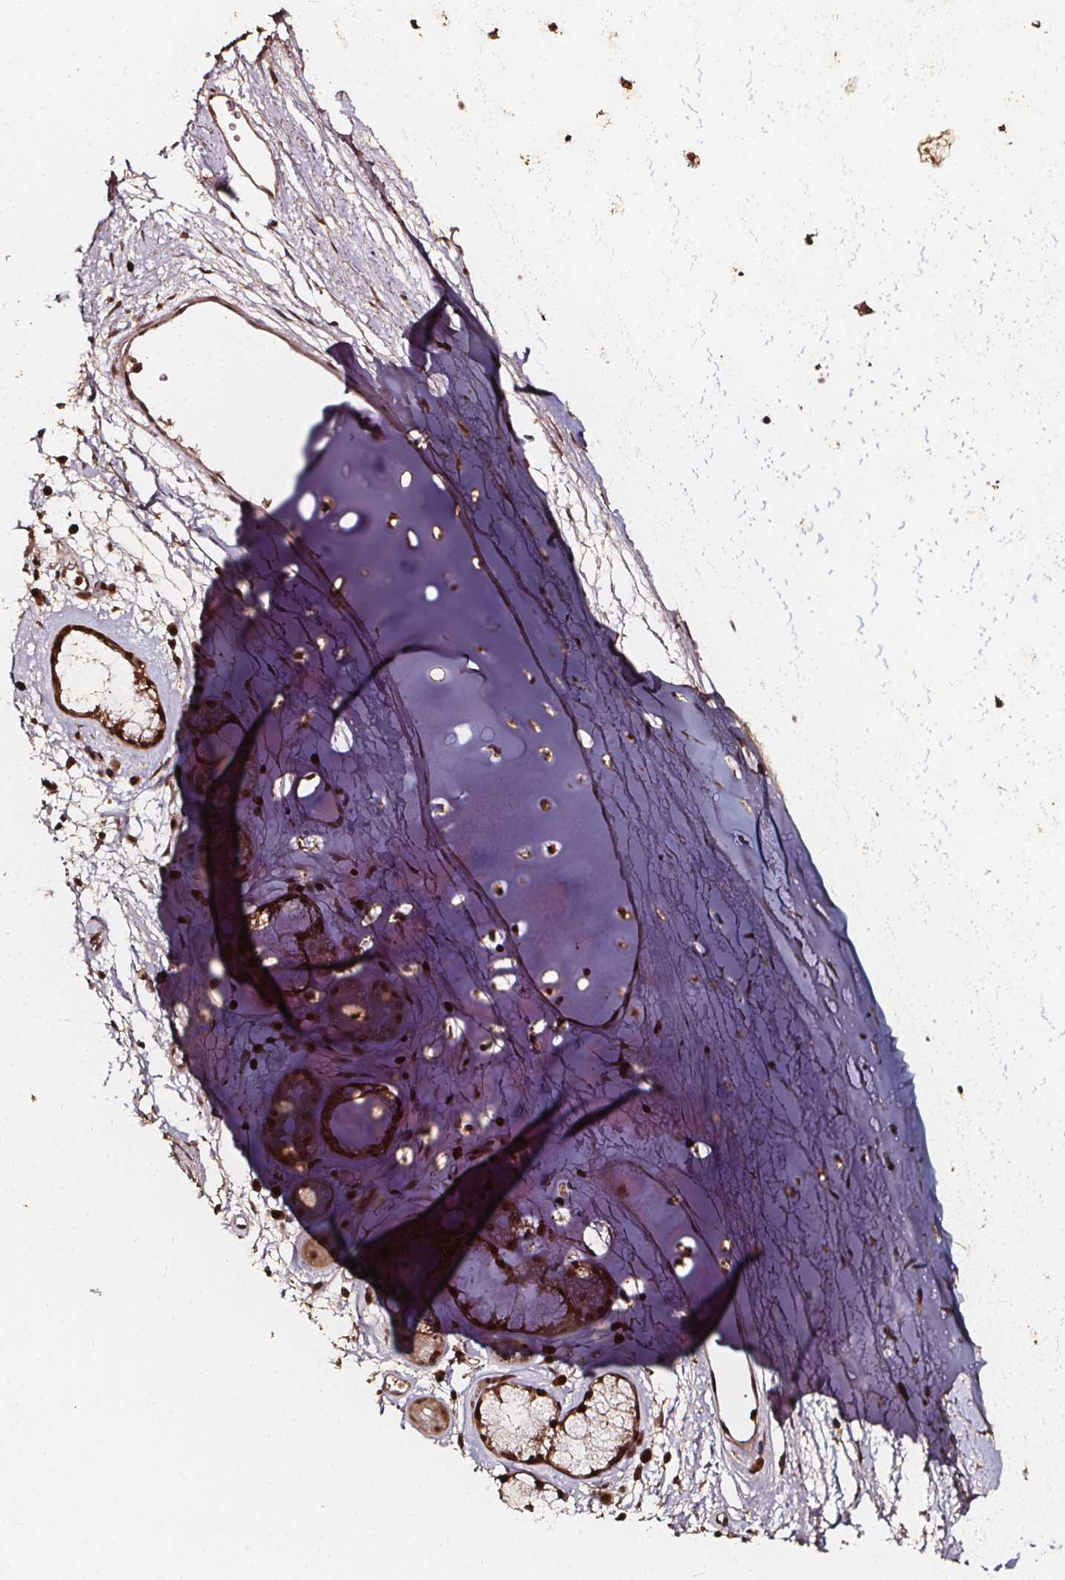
{"staining": {"intensity": "moderate", "quantity": ">75%", "location": "nuclear"}, "tissue": "adipose tissue", "cell_type": "Adipocytes", "image_type": "normal", "snomed": [{"axis": "morphology", "description": "Normal tissue, NOS"}, {"axis": "topography", "description": "Cartilage tissue"}, {"axis": "topography", "description": "Bronchus"}], "caption": "Immunohistochemical staining of normal adipose tissue exhibits medium levels of moderate nuclear staining in approximately >75% of adipocytes. The staining was performed using DAB, with brown indicating positive protein expression. Nuclei are stained blue with hematoxylin.", "gene": "EXOSC9", "patient": {"sex": "male", "age": 58}}